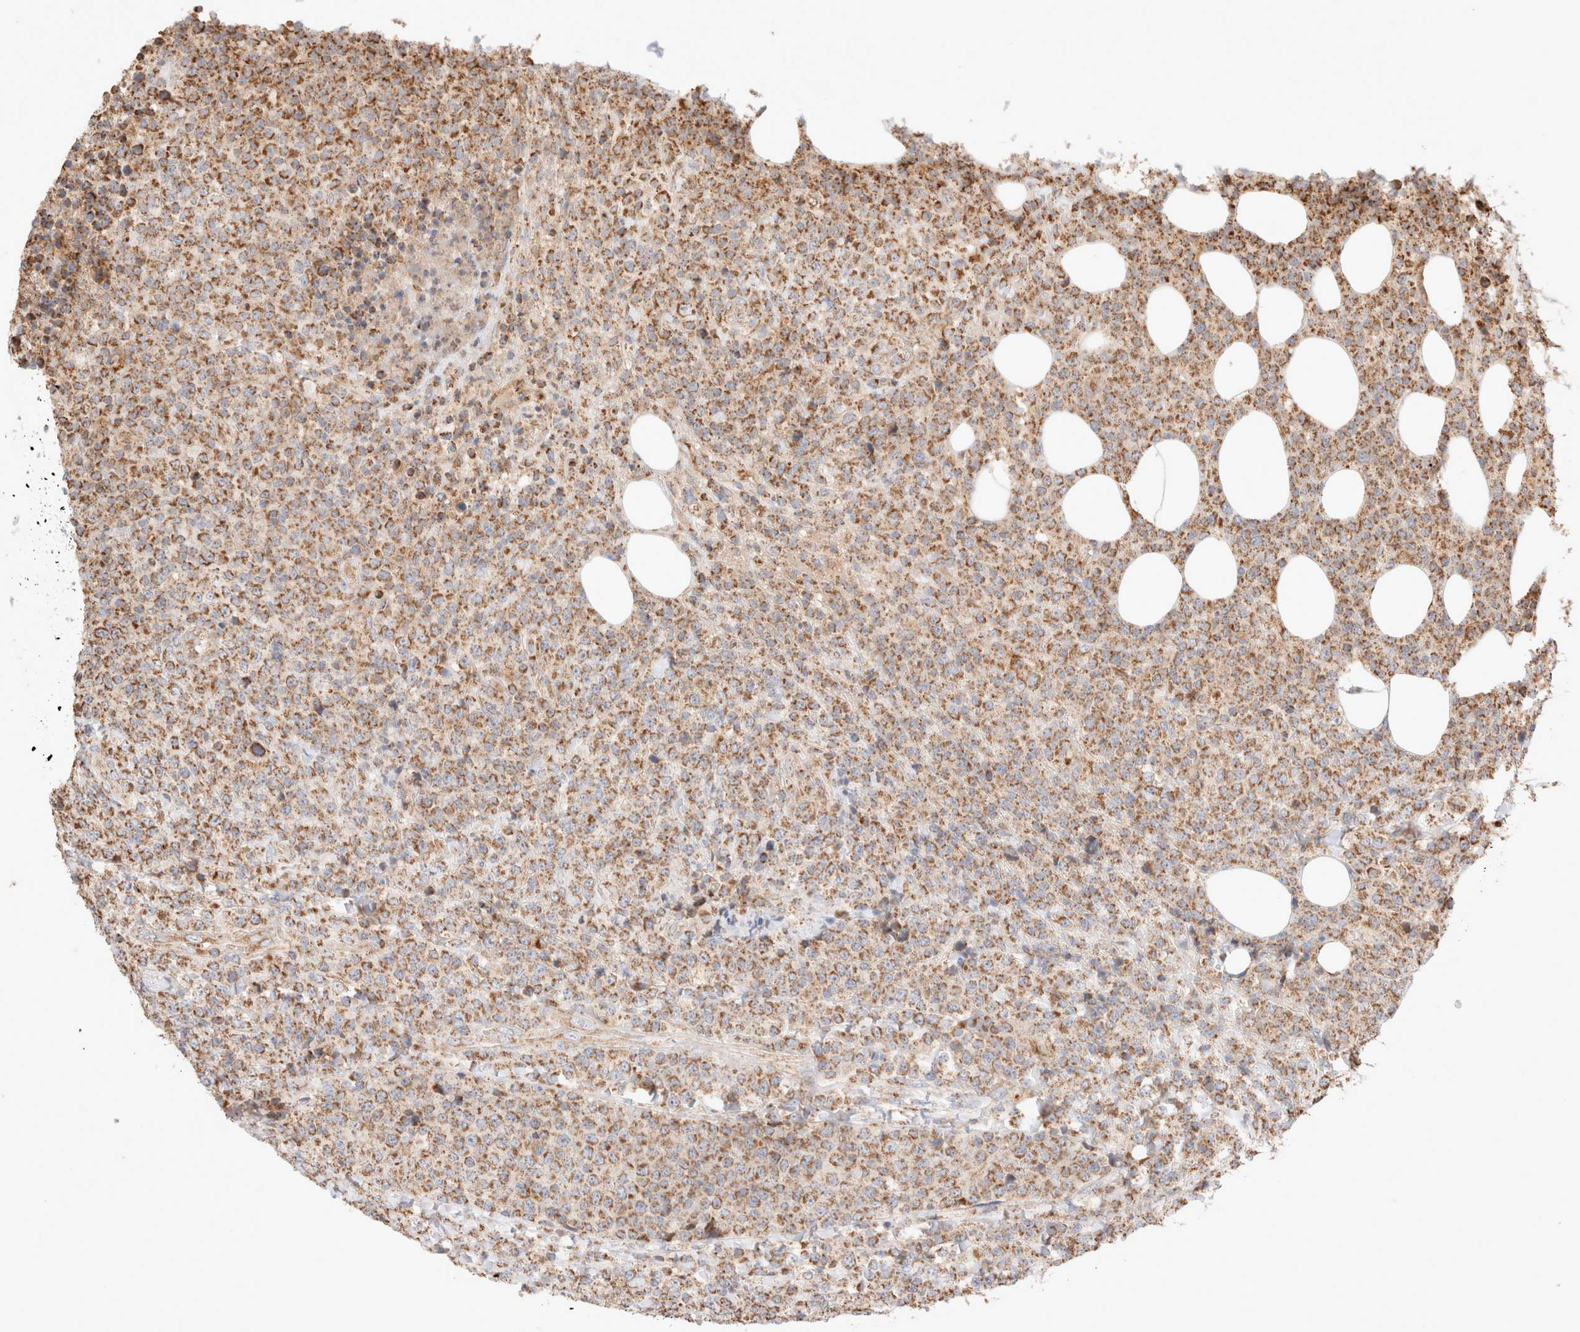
{"staining": {"intensity": "moderate", "quantity": ">75%", "location": "cytoplasmic/membranous"}, "tissue": "lymphoma", "cell_type": "Tumor cells", "image_type": "cancer", "snomed": [{"axis": "morphology", "description": "Malignant lymphoma, non-Hodgkin's type, High grade"}, {"axis": "topography", "description": "Lymph node"}], "caption": "An immunohistochemistry (IHC) photomicrograph of neoplastic tissue is shown. Protein staining in brown labels moderate cytoplasmic/membranous positivity in high-grade malignant lymphoma, non-Hodgkin's type within tumor cells.", "gene": "TMPPE", "patient": {"sex": "male", "age": 13}}